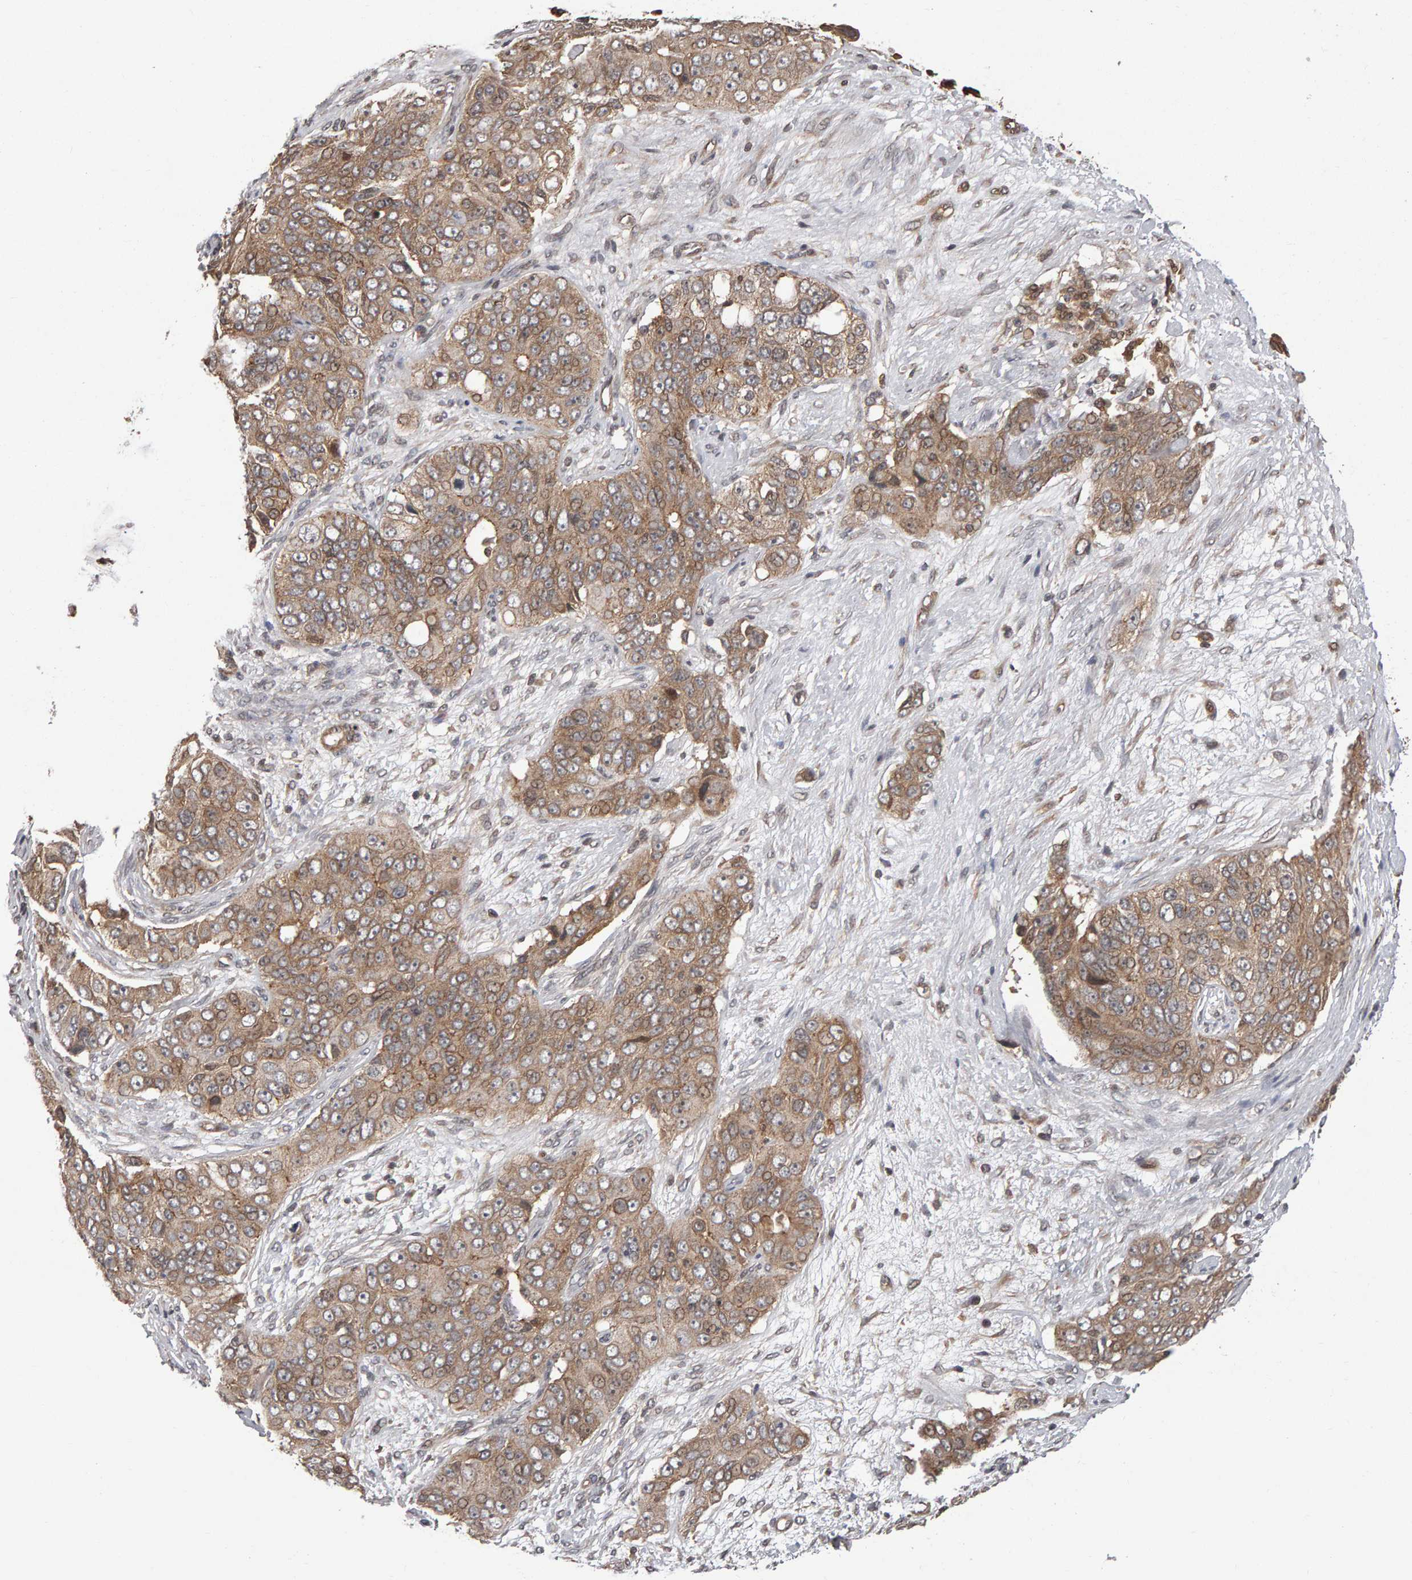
{"staining": {"intensity": "weak", "quantity": ">75%", "location": "cytoplasmic/membranous"}, "tissue": "ovarian cancer", "cell_type": "Tumor cells", "image_type": "cancer", "snomed": [{"axis": "morphology", "description": "Carcinoma, endometroid"}, {"axis": "topography", "description": "Ovary"}], "caption": "Immunohistochemistry (IHC) image of neoplastic tissue: human ovarian endometroid carcinoma stained using immunohistochemistry (IHC) exhibits low levels of weak protein expression localized specifically in the cytoplasmic/membranous of tumor cells, appearing as a cytoplasmic/membranous brown color.", "gene": "SCRIB", "patient": {"sex": "female", "age": 51}}